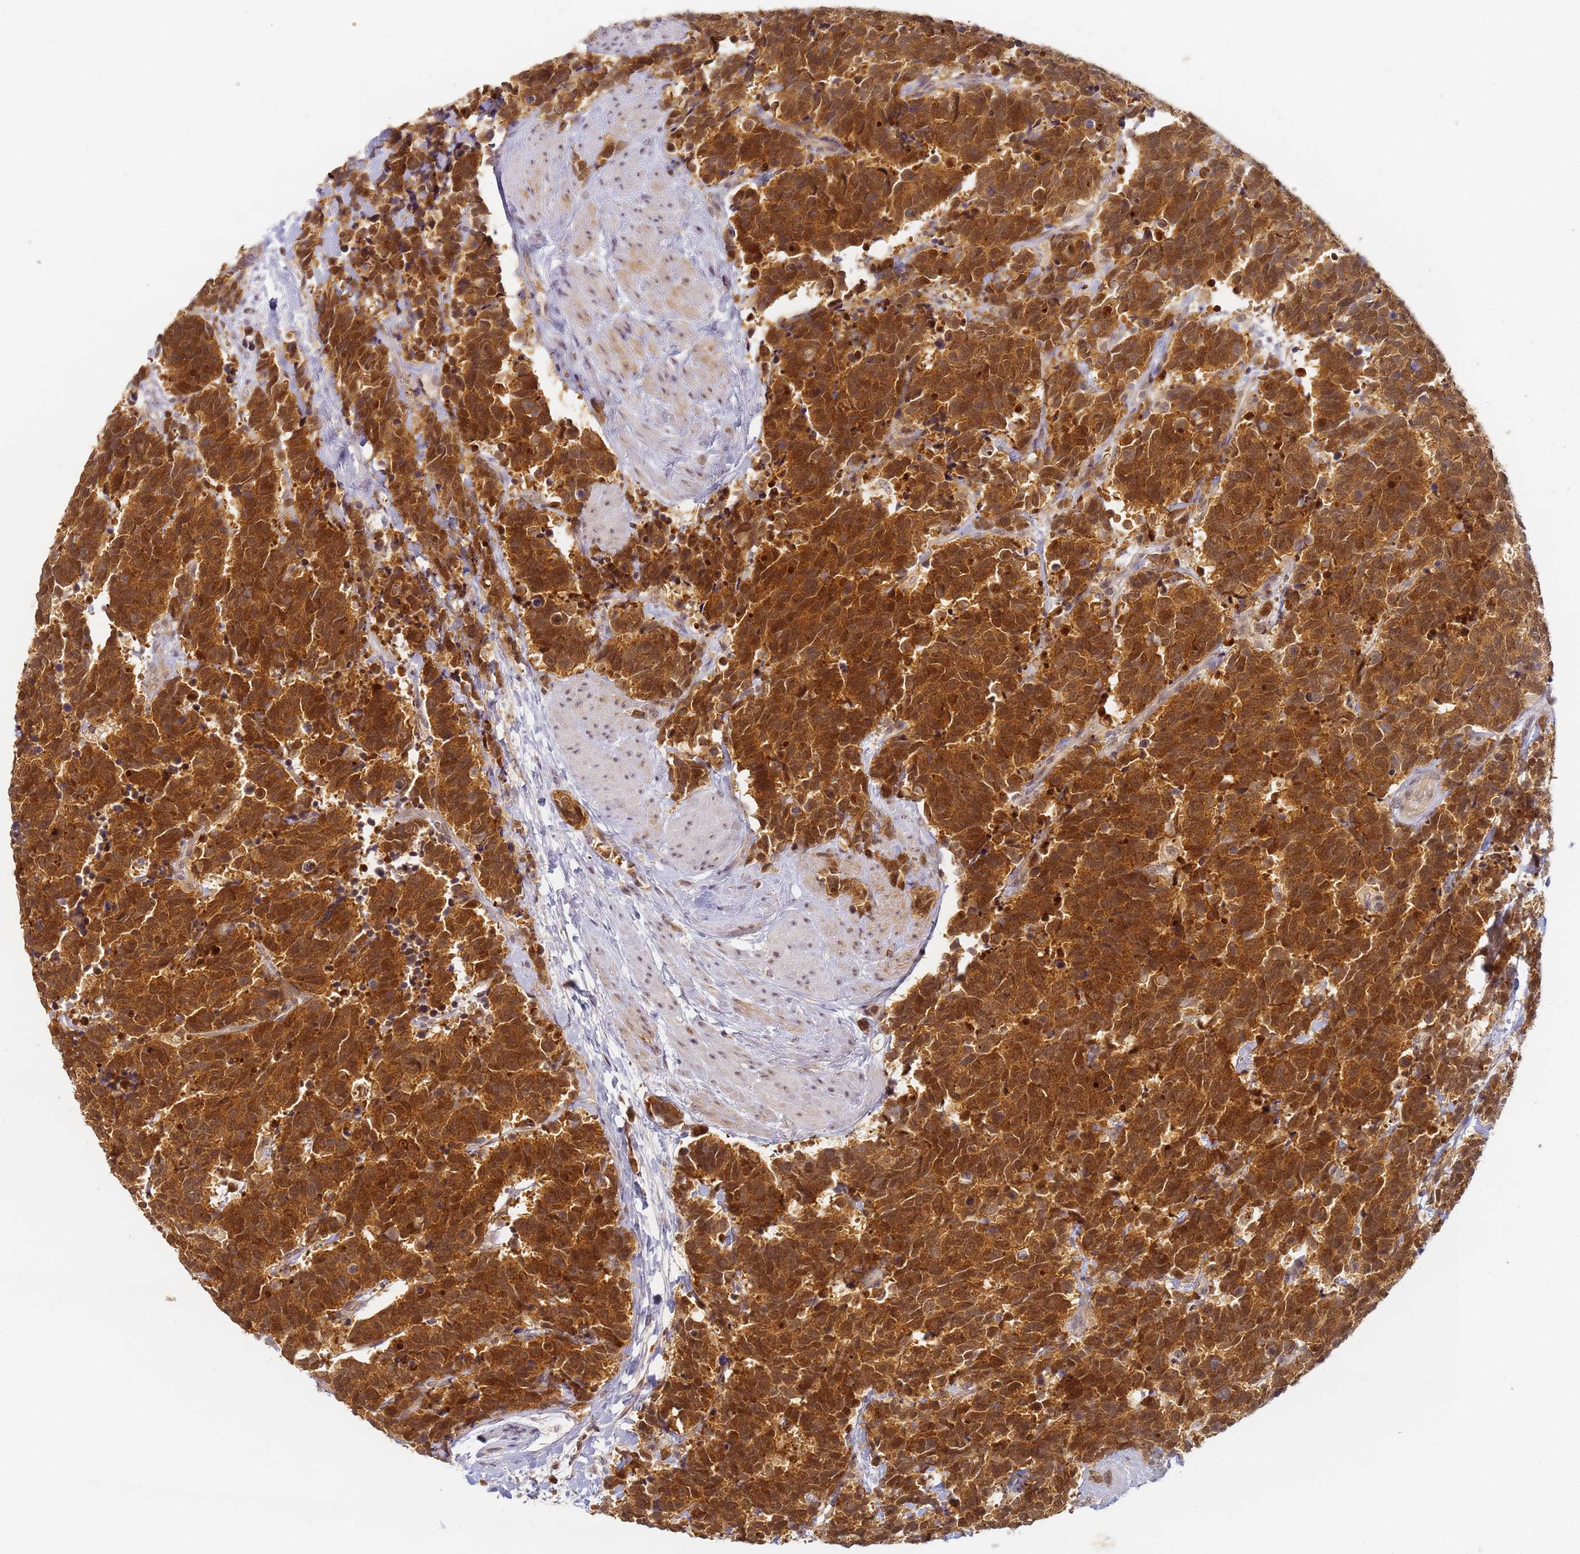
{"staining": {"intensity": "strong", "quantity": ">75%", "location": "cytoplasmic/membranous,nuclear"}, "tissue": "carcinoid", "cell_type": "Tumor cells", "image_type": "cancer", "snomed": [{"axis": "morphology", "description": "Carcinoma, NOS"}, {"axis": "morphology", "description": "Carcinoid, malignant, NOS"}, {"axis": "topography", "description": "Prostate"}], "caption": "A photomicrograph of carcinoma stained for a protein displays strong cytoplasmic/membranous and nuclear brown staining in tumor cells.", "gene": "HMCES", "patient": {"sex": "male", "age": 57}}